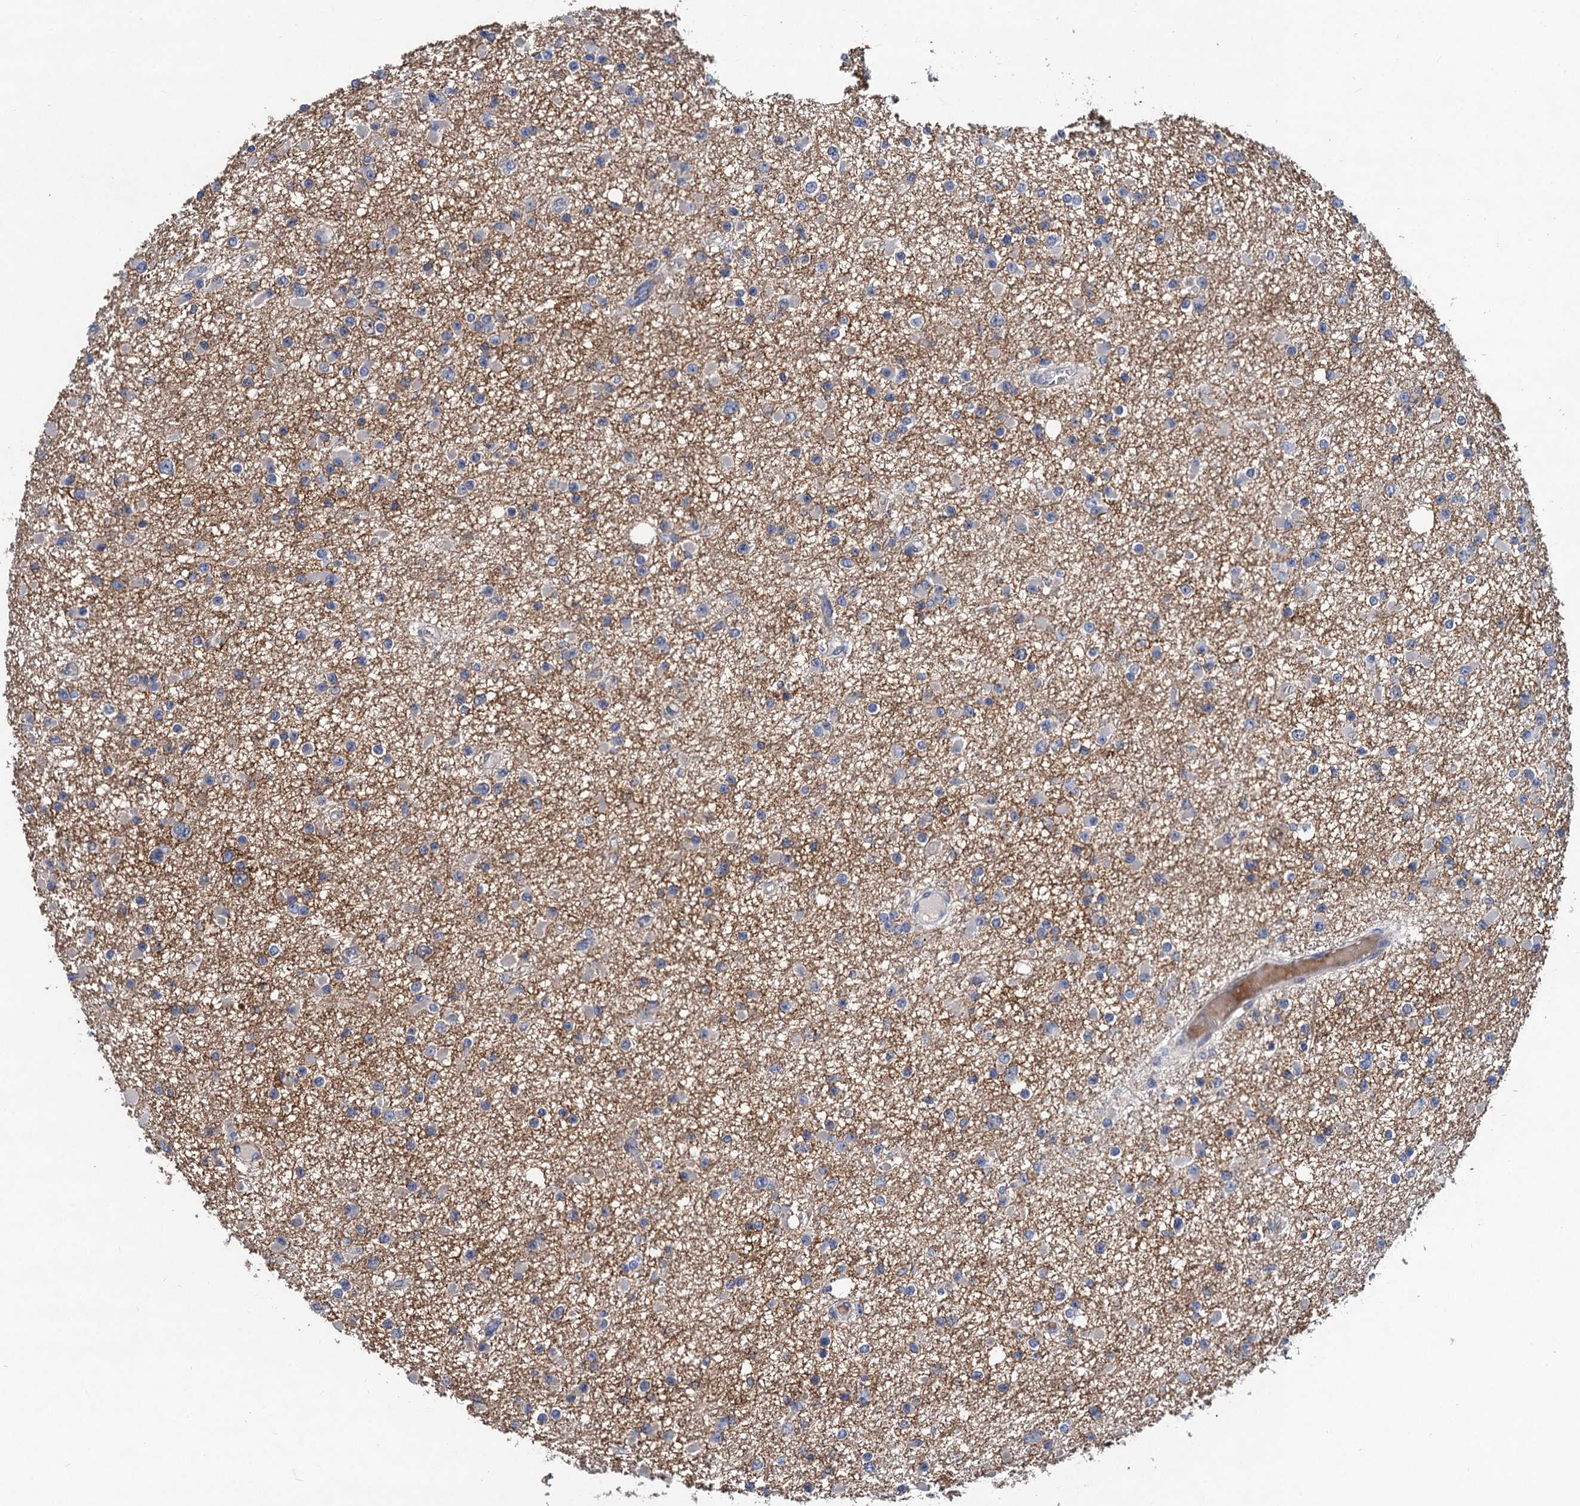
{"staining": {"intensity": "negative", "quantity": "none", "location": "none"}, "tissue": "glioma", "cell_type": "Tumor cells", "image_type": "cancer", "snomed": [{"axis": "morphology", "description": "Glioma, malignant, Low grade"}, {"axis": "topography", "description": "Brain"}], "caption": "Immunohistochemistry of low-grade glioma (malignant) exhibits no staining in tumor cells.", "gene": "TRAF7", "patient": {"sex": "female", "age": 22}}